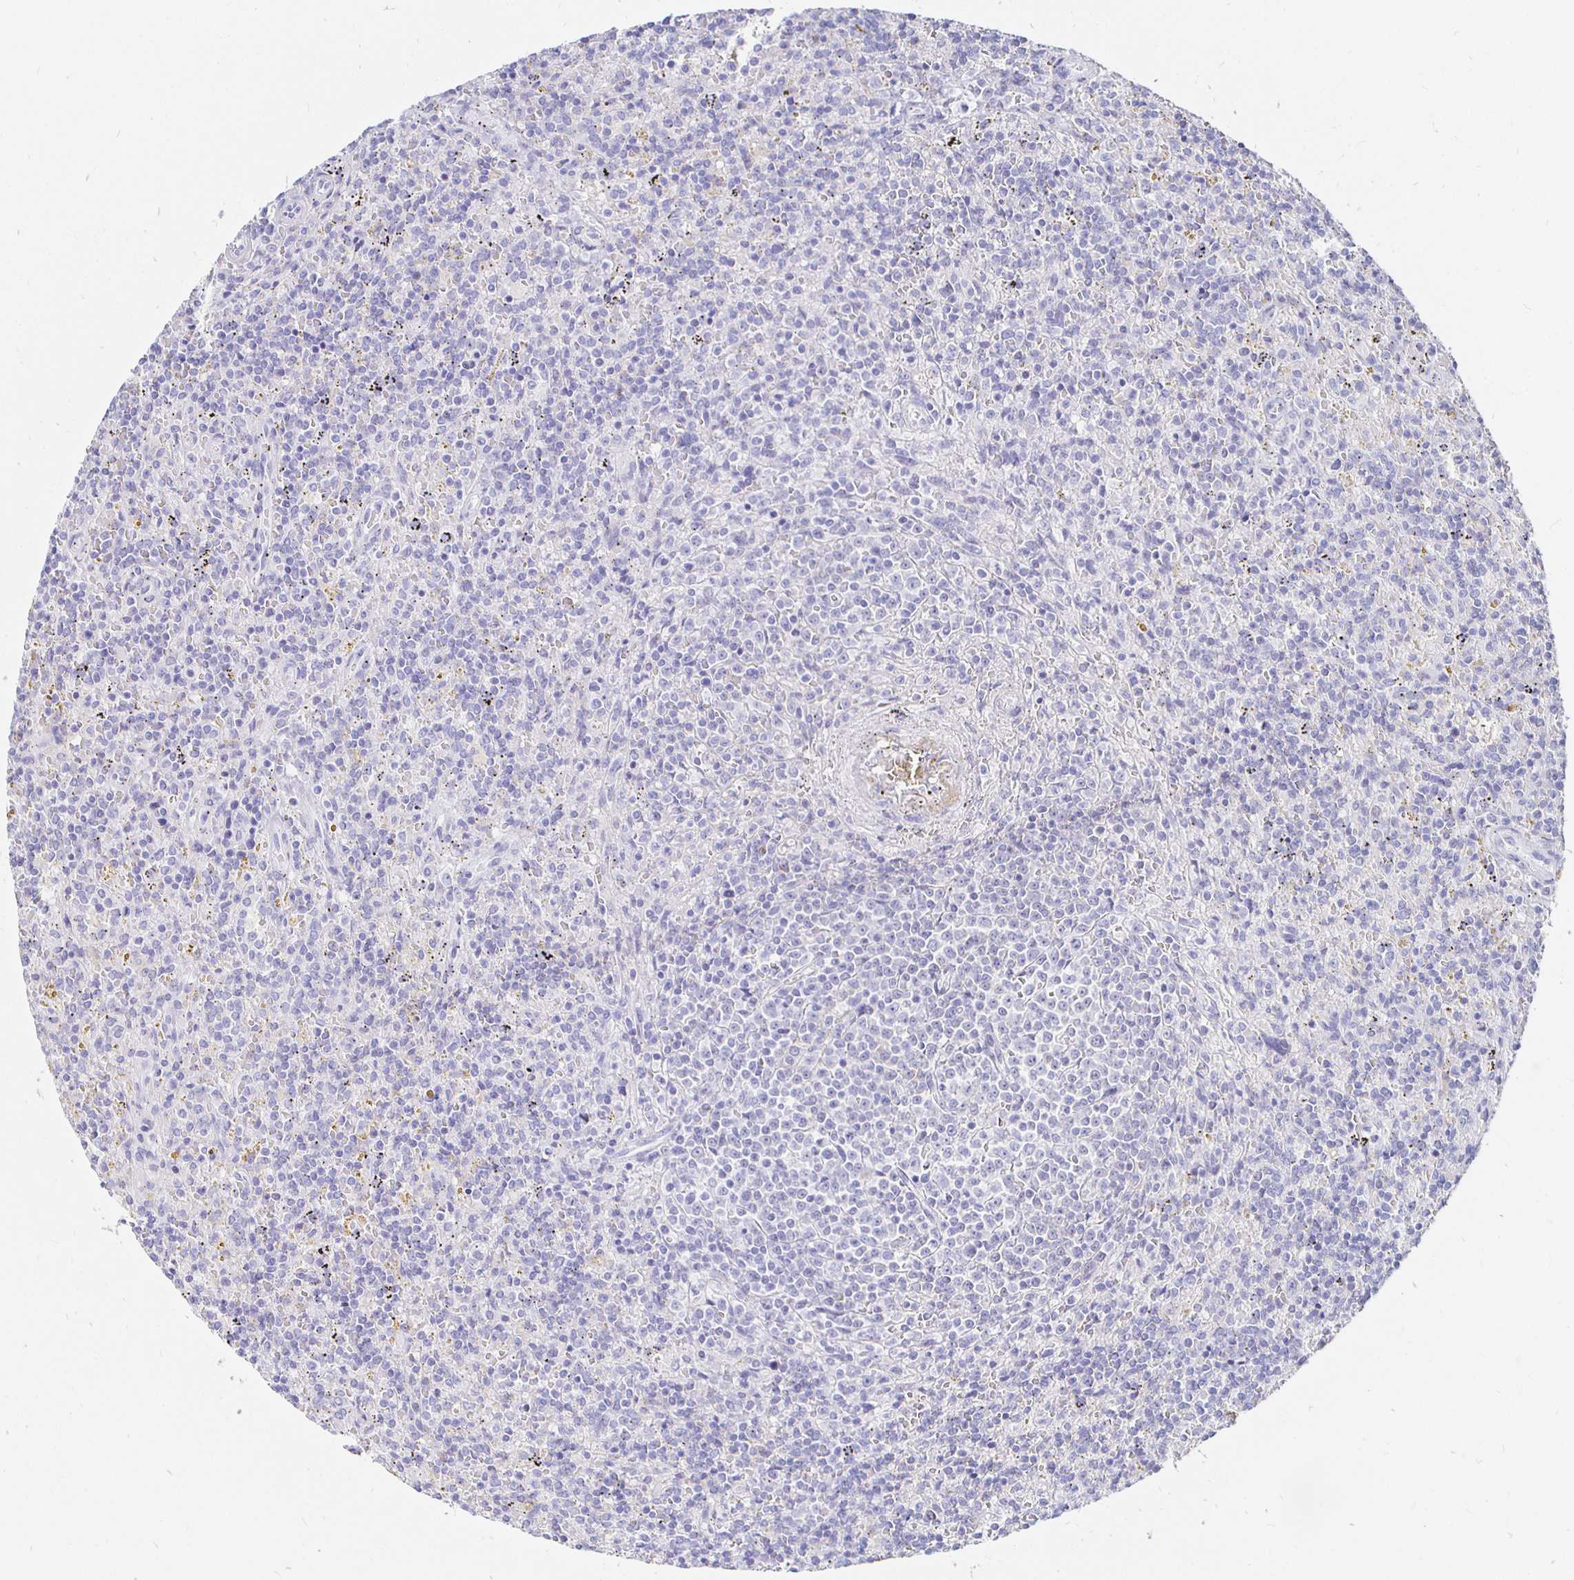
{"staining": {"intensity": "negative", "quantity": "none", "location": "none"}, "tissue": "lymphoma", "cell_type": "Tumor cells", "image_type": "cancer", "snomed": [{"axis": "morphology", "description": "Malignant lymphoma, non-Hodgkin's type, Low grade"}, {"axis": "topography", "description": "Spleen"}], "caption": "Immunohistochemical staining of human lymphoma exhibits no significant staining in tumor cells.", "gene": "CR2", "patient": {"sex": "male", "age": 67}}